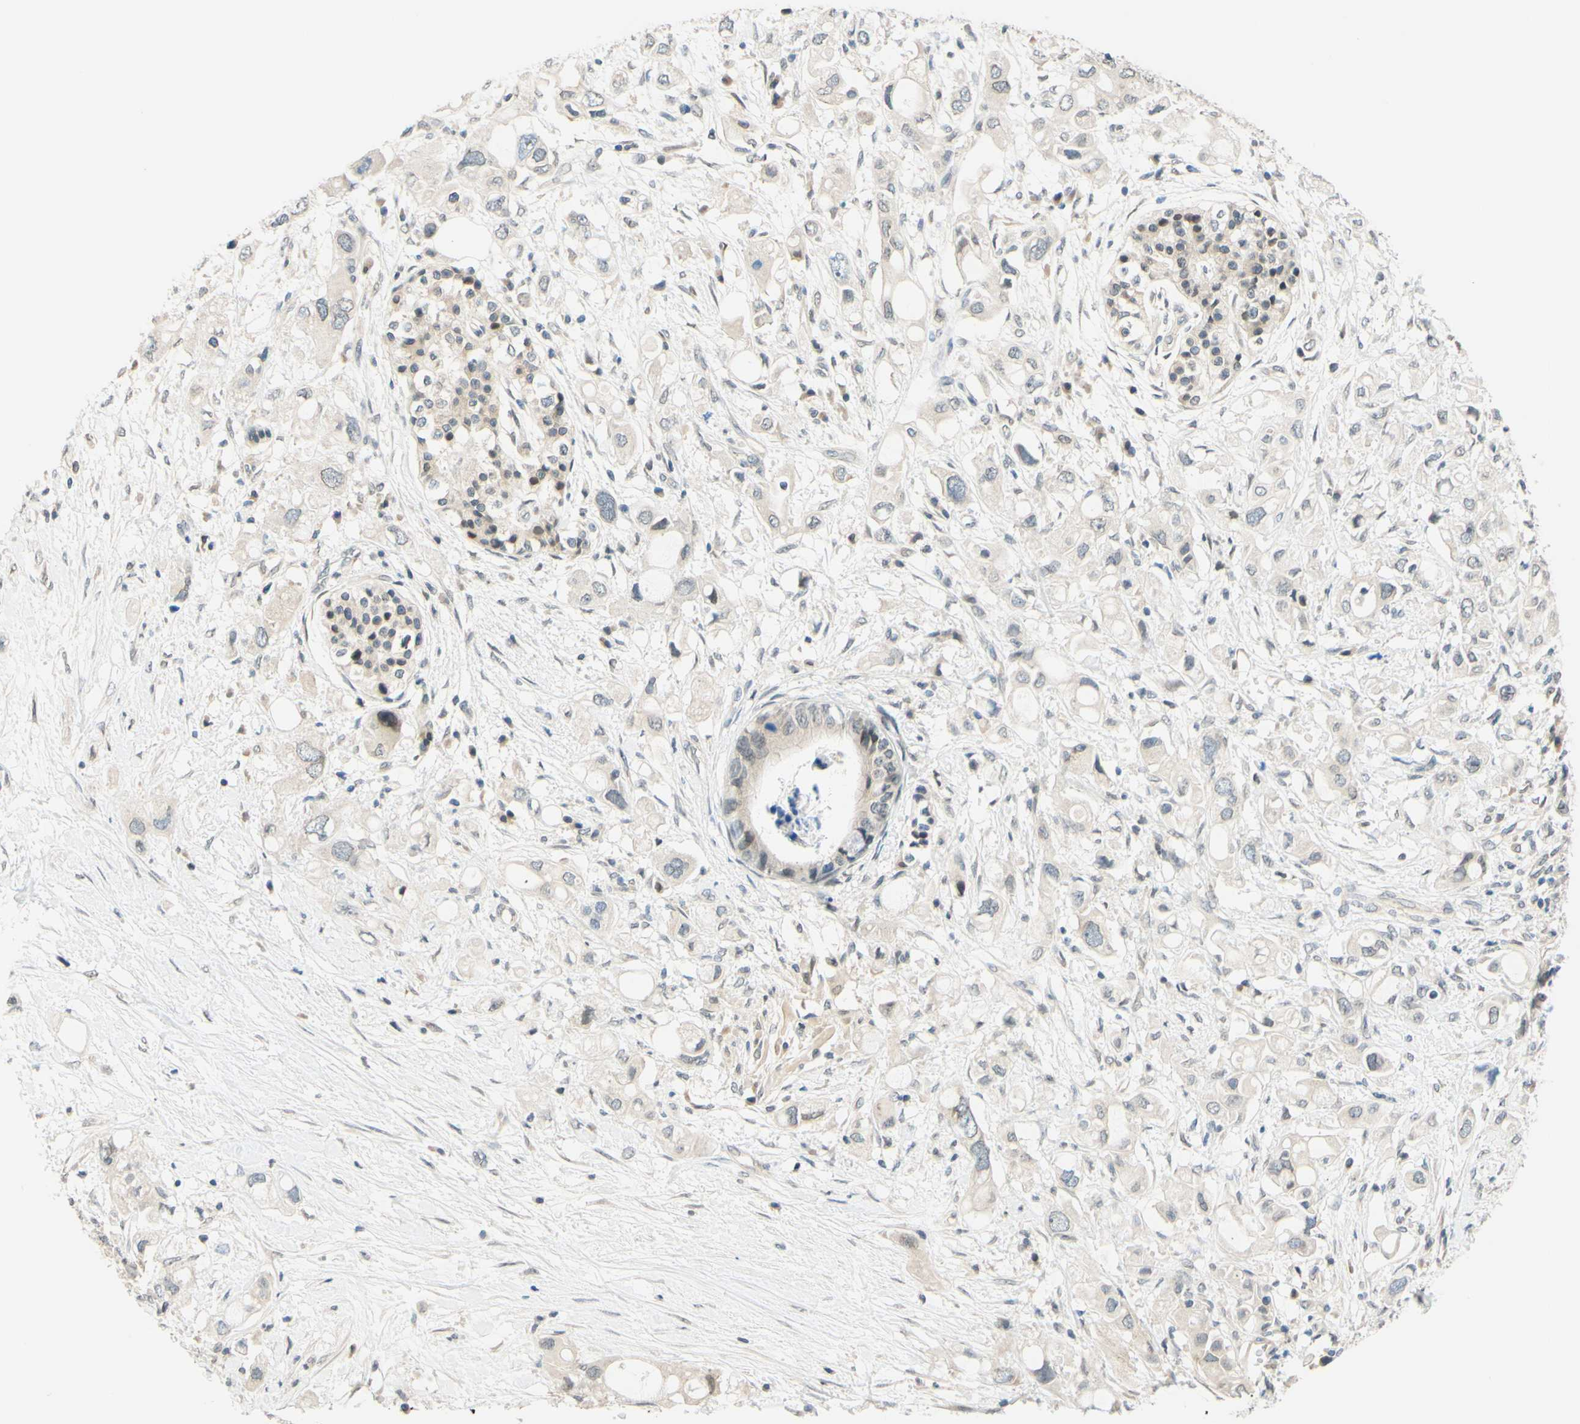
{"staining": {"intensity": "negative", "quantity": "none", "location": "none"}, "tissue": "pancreatic cancer", "cell_type": "Tumor cells", "image_type": "cancer", "snomed": [{"axis": "morphology", "description": "Adenocarcinoma, NOS"}, {"axis": "topography", "description": "Pancreas"}], "caption": "This histopathology image is of adenocarcinoma (pancreatic) stained with immunohistochemistry to label a protein in brown with the nuclei are counter-stained blue. There is no positivity in tumor cells.", "gene": "C2CD2L", "patient": {"sex": "female", "age": 56}}